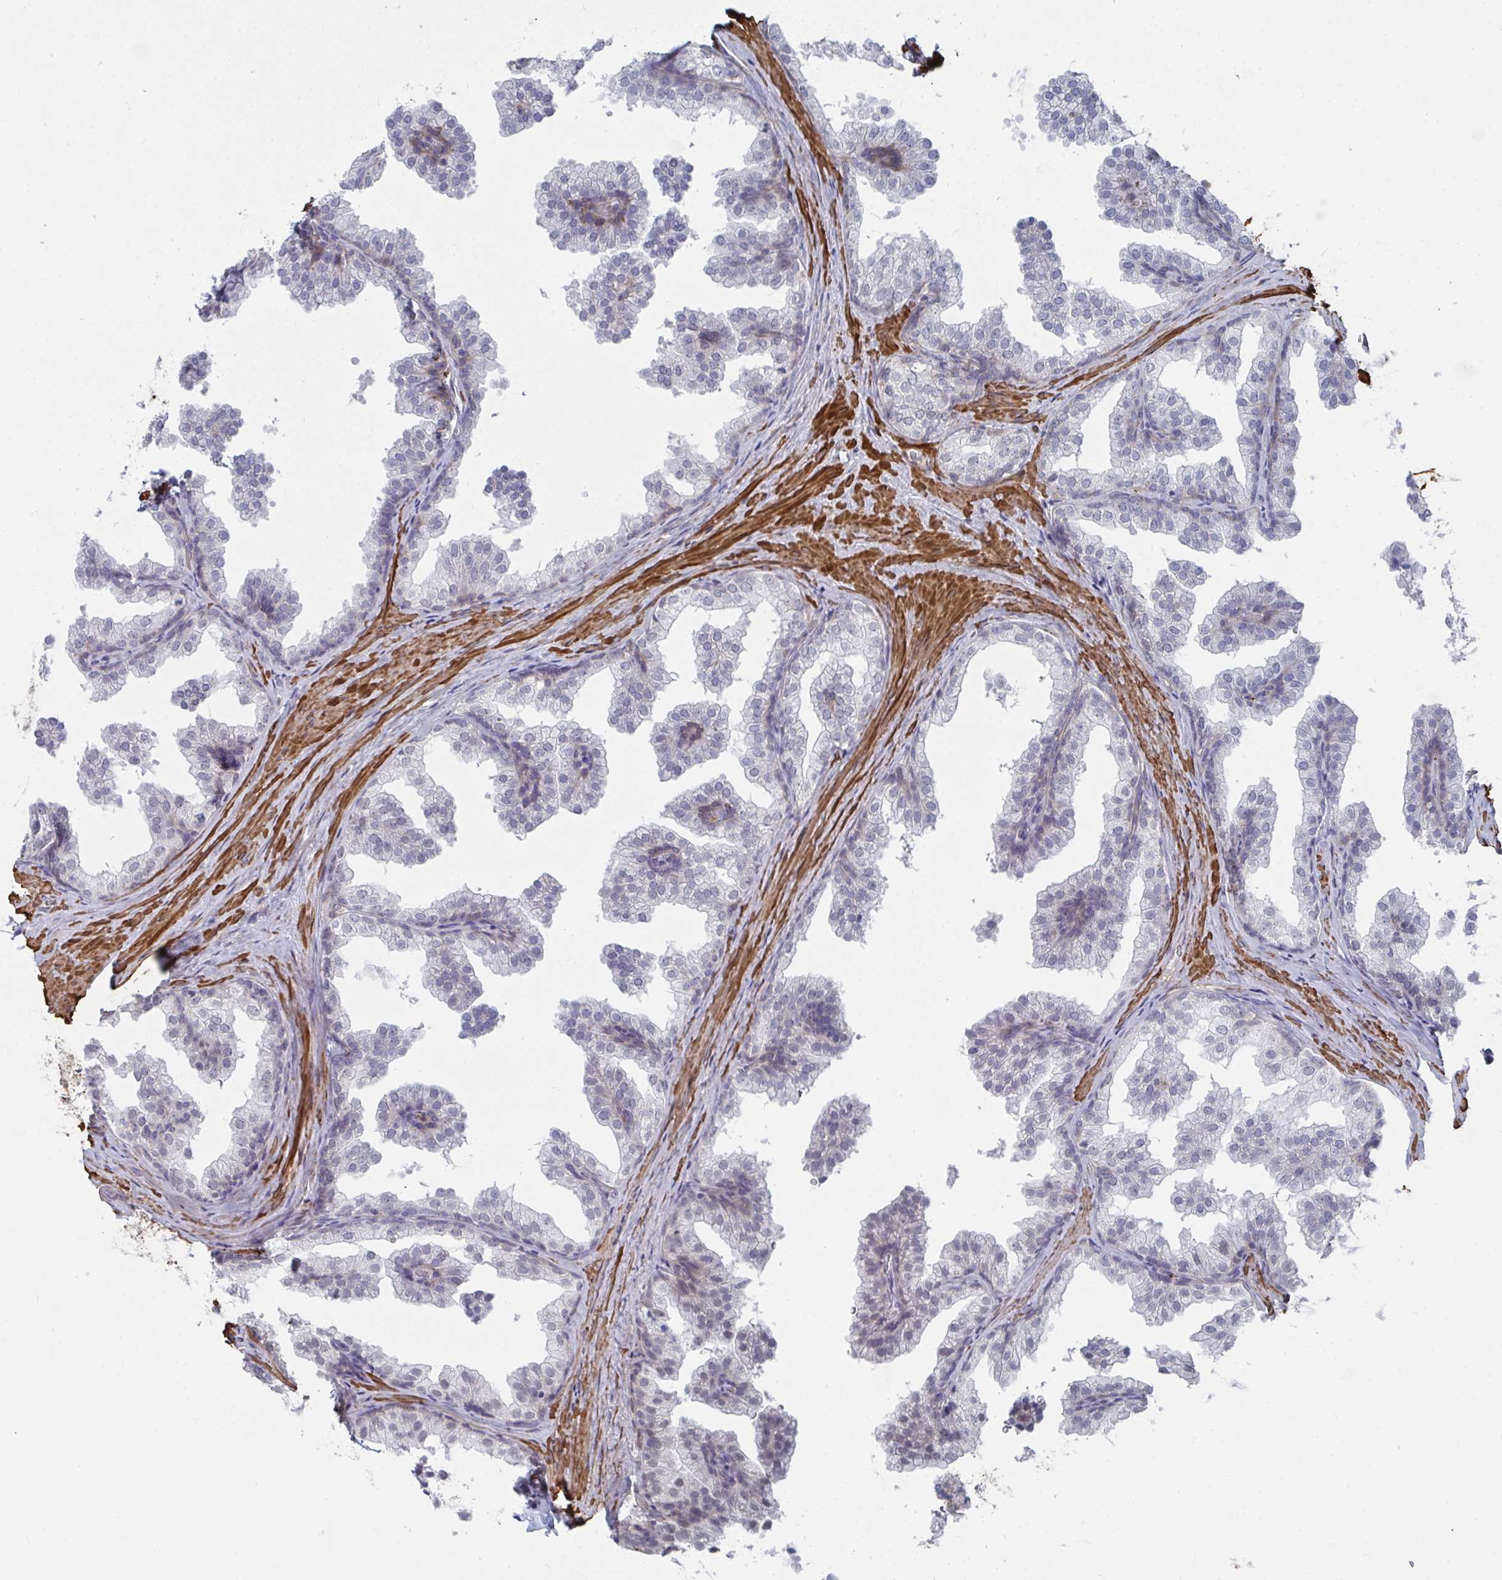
{"staining": {"intensity": "negative", "quantity": "none", "location": "none"}, "tissue": "prostate", "cell_type": "Glandular cells", "image_type": "normal", "snomed": [{"axis": "morphology", "description": "Normal tissue, NOS"}, {"axis": "topography", "description": "Prostate"}], "caption": "Prostate stained for a protein using immunohistochemistry (IHC) reveals no expression glandular cells.", "gene": "NEURL4", "patient": {"sex": "male", "age": 37}}